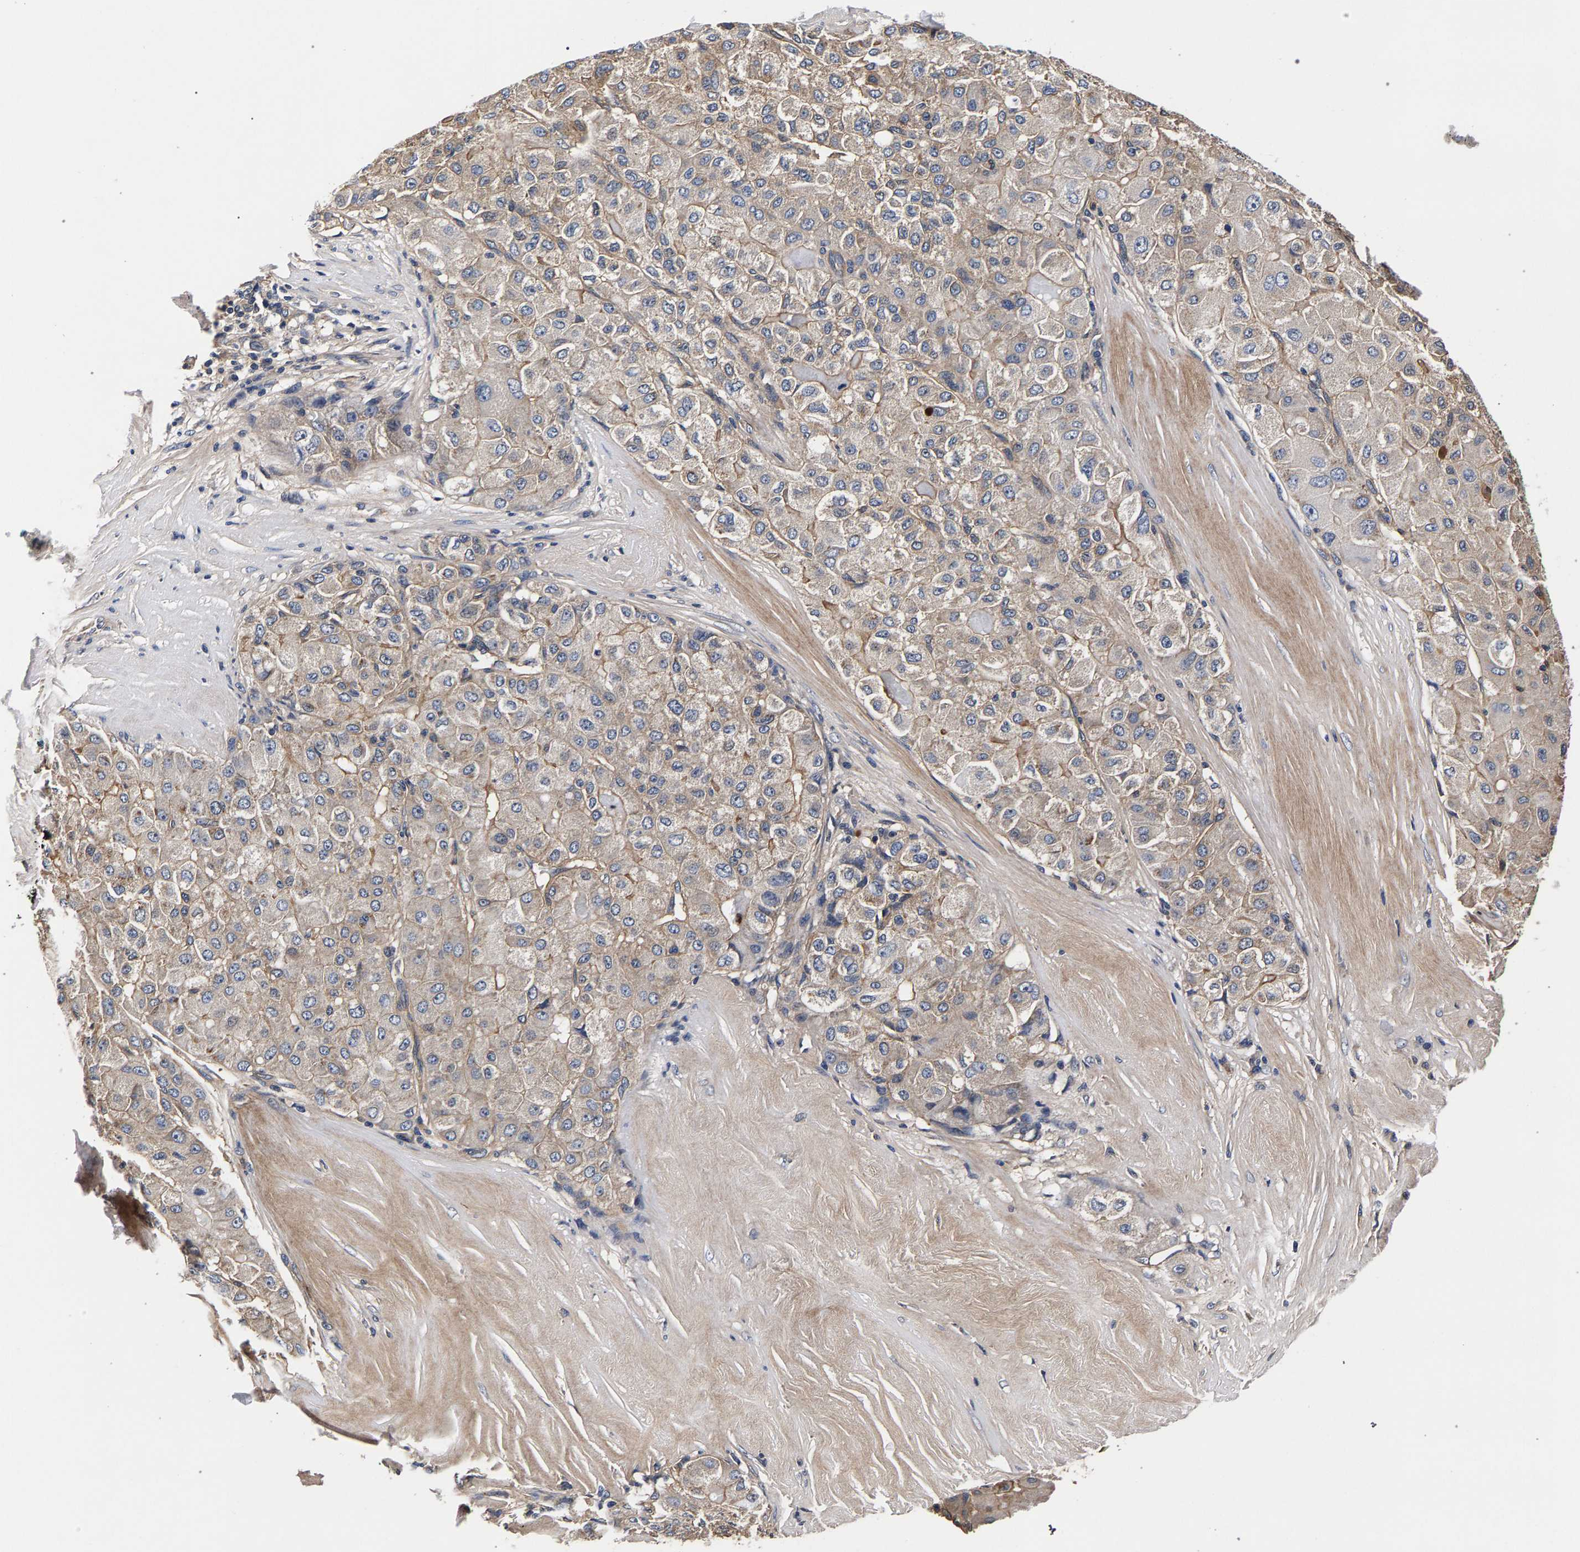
{"staining": {"intensity": "weak", "quantity": "<25%", "location": "cytoplasmic/membranous"}, "tissue": "liver cancer", "cell_type": "Tumor cells", "image_type": "cancer", "snomed": [{"axis": "morphology", "description": "Carcinoma, Hepatocellular, NOS"}, {"axis": "topography", "description": "Liver"}], "caption": "Immunohistochemical staining of liver cancer exhibits no significant staining in tumor cells.", "gene": "MARCHF7", "patient": {"sex": "male", "age": 80}}